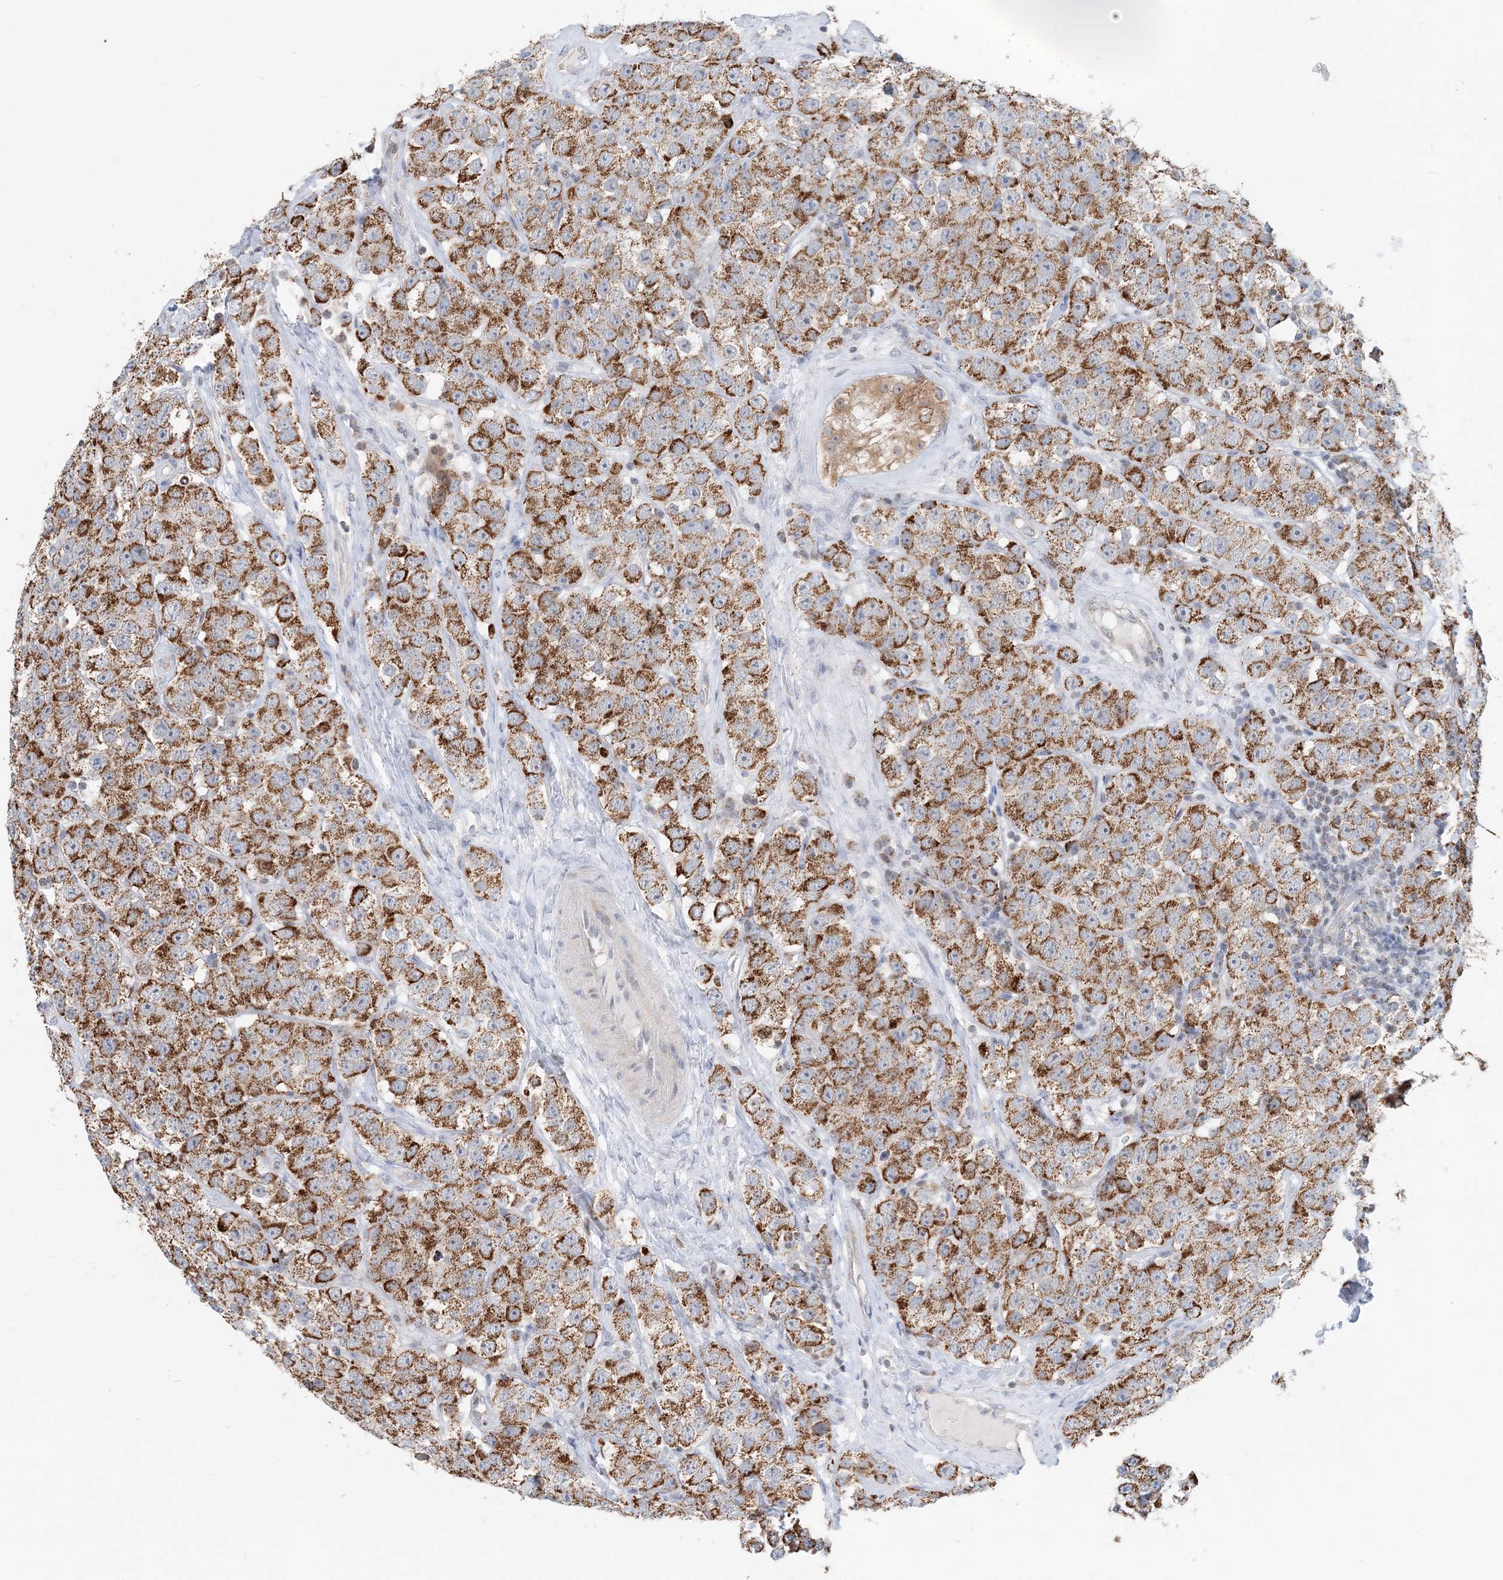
{"staining": {"intensity": "strong", "quantity": "25%-75%", "location": "cytoplasmic/membranous"}, "tissue": "testis cancer", "cell_type": "Tumor cells", "image_type": "cancer", "snomed": [{"axis": "morphology", "description": "Seminoma, NOS"}, {"axis": "topography", "description": "Testis"}], "caption": "Immunohistochemistry (IHC) micrograph of neoplastic tissue: testis cancer stained using IHC demonstrates high levels of strong protein expression localized specifically in the cytoplasmic/membranous of tumor cells, appearing as a cytoplasmic/membranous brown color.", "gene": "BDH1", "patient": {"sex": "male", "age": 28}}